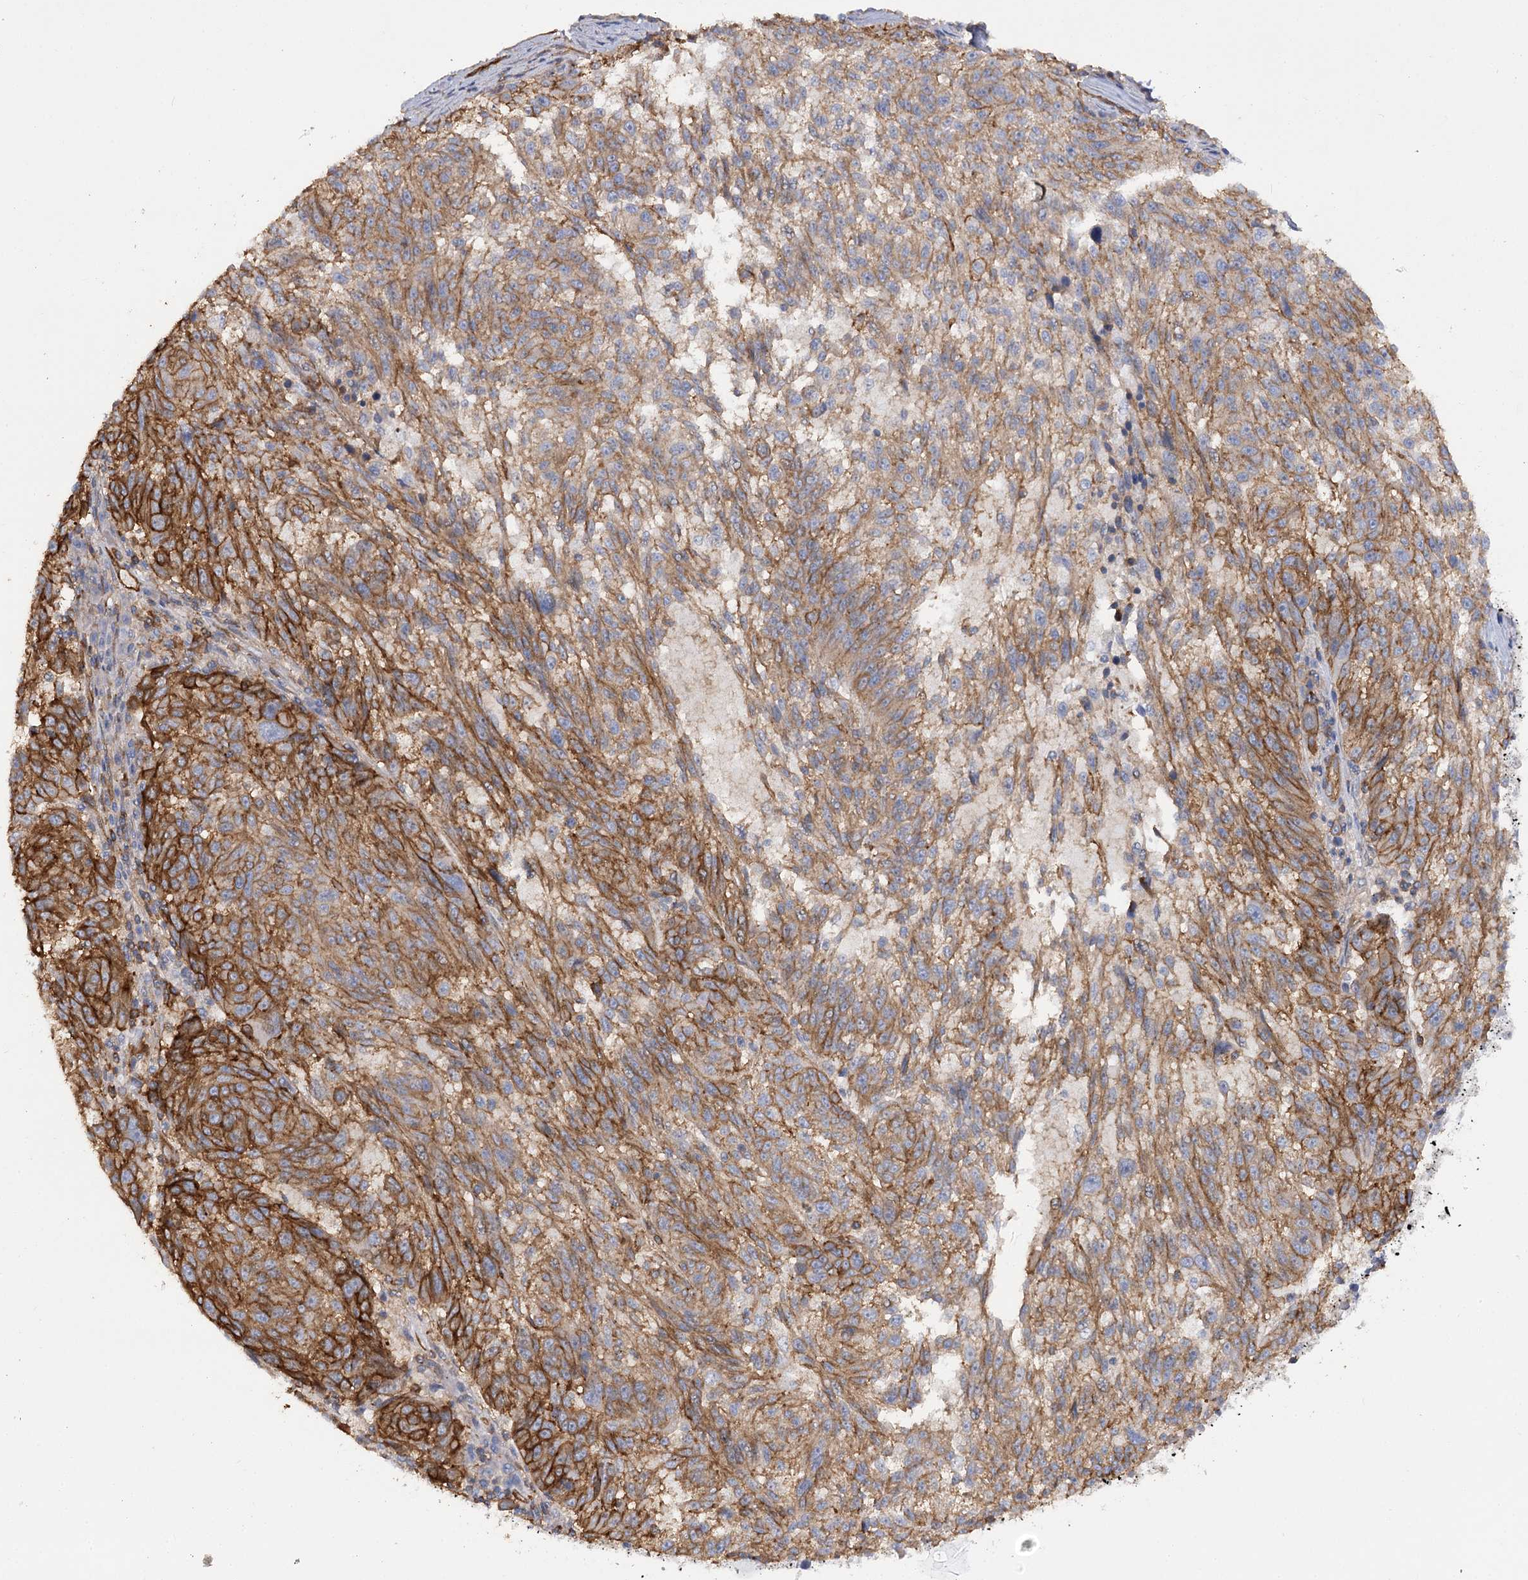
{"staining": {"intensity": "strong", "quantity": "25%-75%", "location": "cytoplasmic/membranous"}, "tissue": "melanoma", "cell_type": "Tumor cells", "image_type": "cancer", "snomed": [{"axis": "morphology", "description": "Malignant melanoma, NOS"}, {"axis": "topography", "description": "Skin"}], "caption": "Human melanoma stained with a protein marker displays strong staining in tumor cells.", "gene": "SYNPO2", "patient": {"sex": "male", "age": 53}}